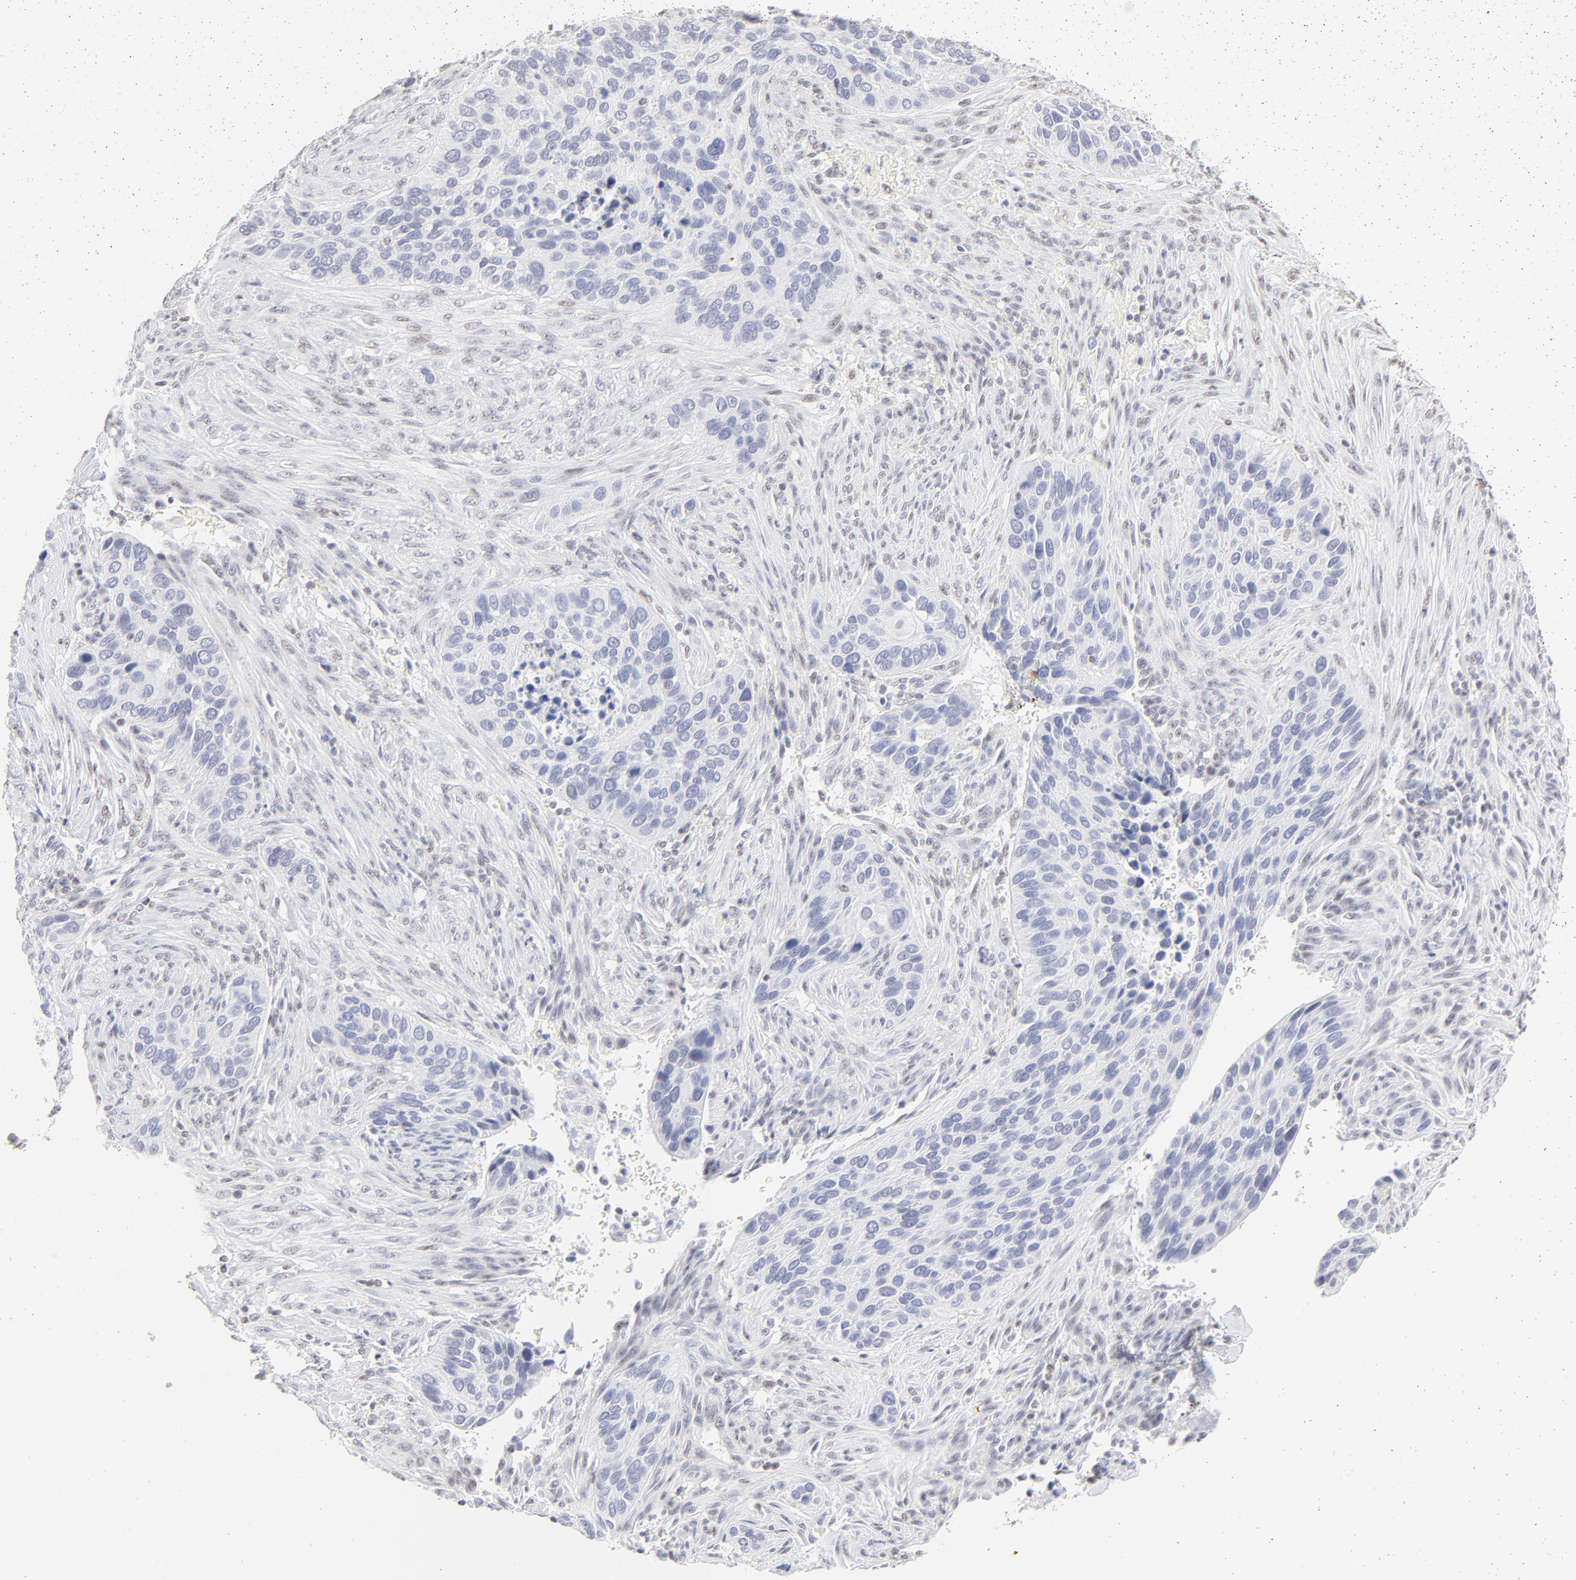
{"staining": {"intensity": "negative", "quantity": "none", "location": "none"}, "tissue": "cervical cancer", "cell_type": "Tumor cells", "image_type": "cancer", "snomed": [{"axis": "morphology", "description": "Adenocarcinoma, NOS"}, {"axis": "topography", "description": "Cervix"}], "caption": "Immunohistochemistry micrograph of human cervical cancer stained for a protein (brown), which reveals no positivity in tumor cells.", "gene": "NFIL3", "patient": {"sex": "female", "age": 29}}